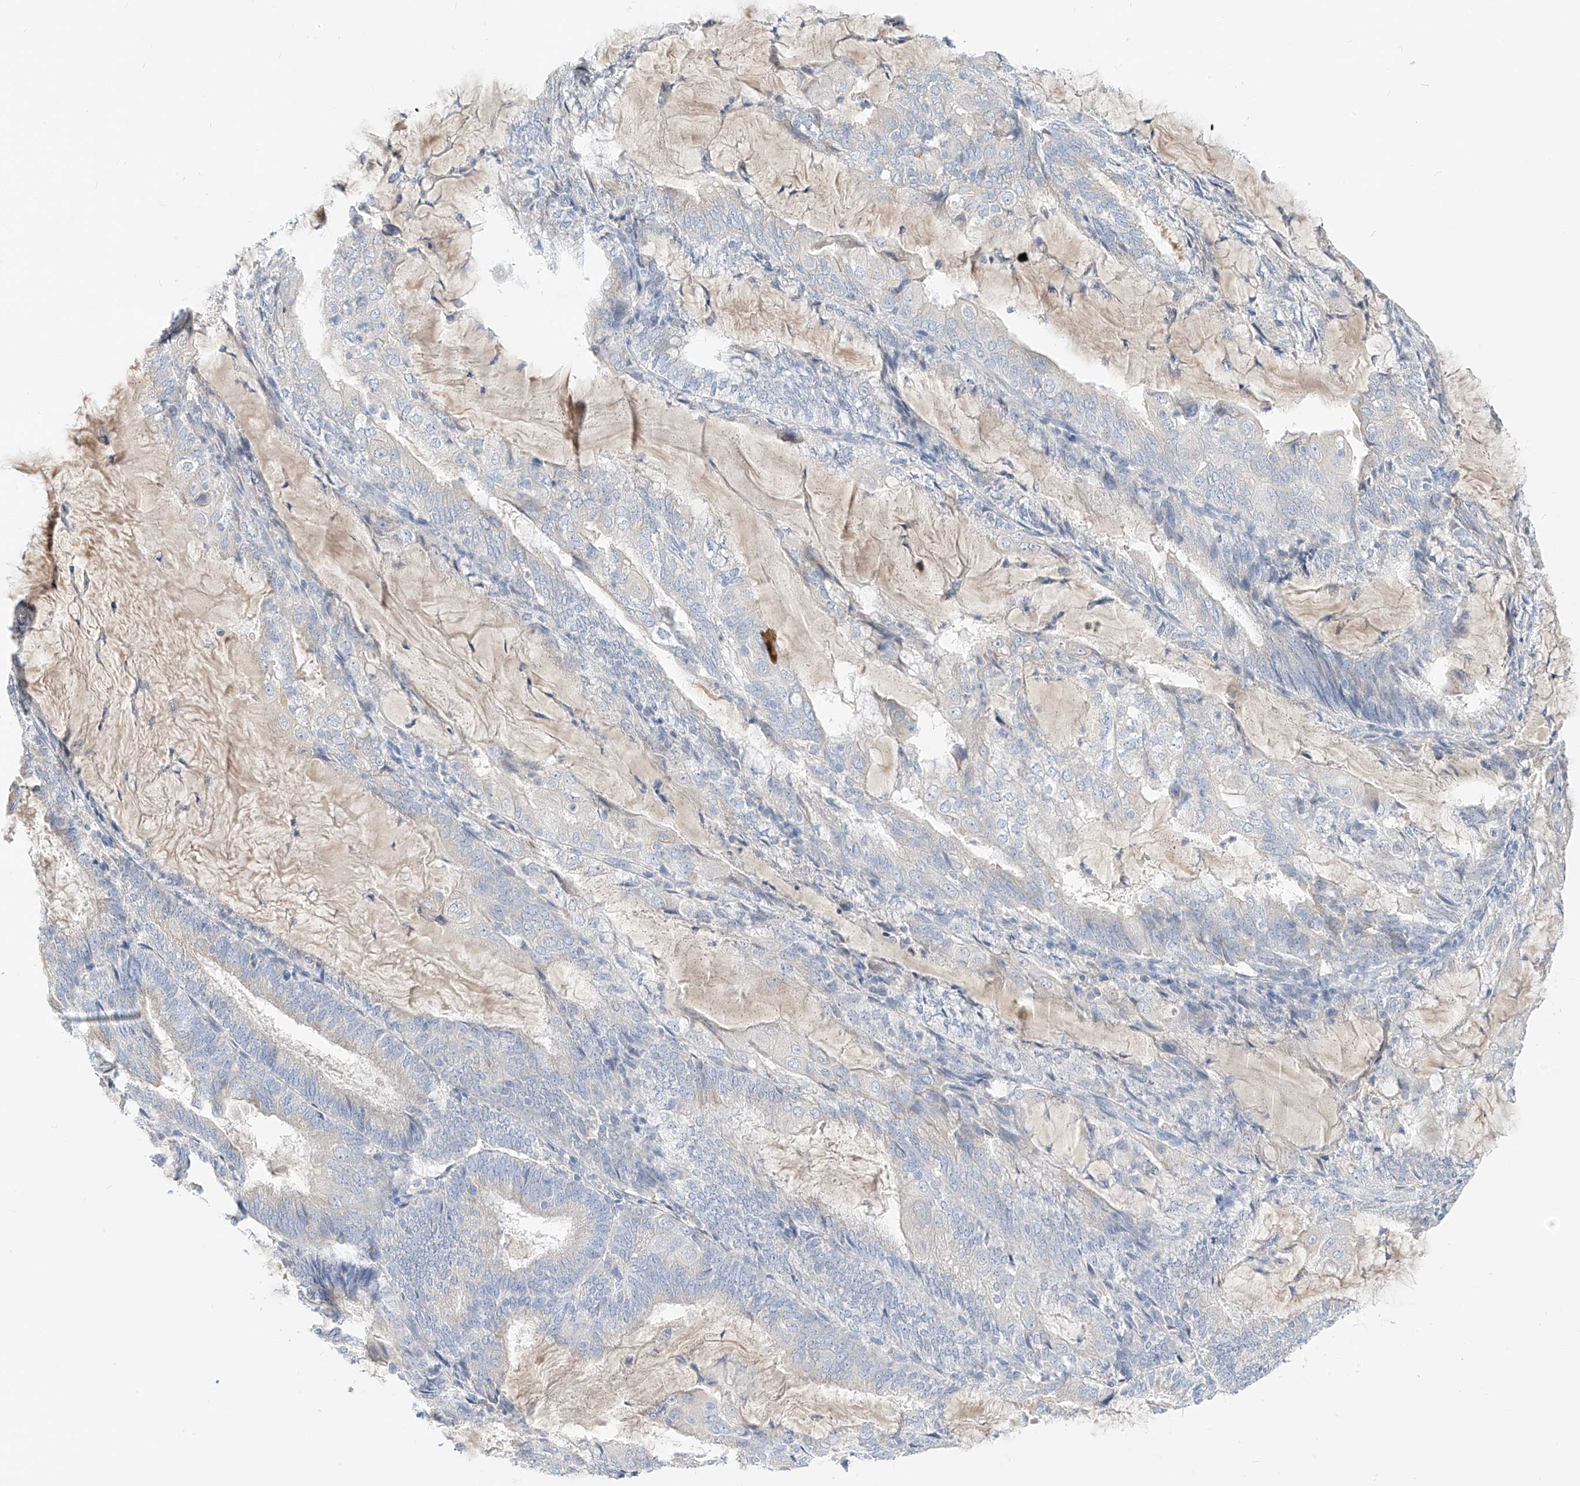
{"staining": {"intensity": "negative", "quantity": "none", "location": "none"}, "tissue": "endometrial cancer", "cell_type": "Tumor cells", "image_type": "cancer", "snomed": [{"axis": "morphology", "description": "Adenocarcinoma, NOS"}, {"axis": "topography", "description": "Endometrium"}], "caption": "IHC histopathology image of neoplastic tissue: human endometrial cancer (adenocarcinoma) stained with DAB (3,3'-diaminobenzidine) reveals no significant protein positivity in tumor cells.", "gene": "RASA2", "patient": {"sex": "female", "age": 81}}